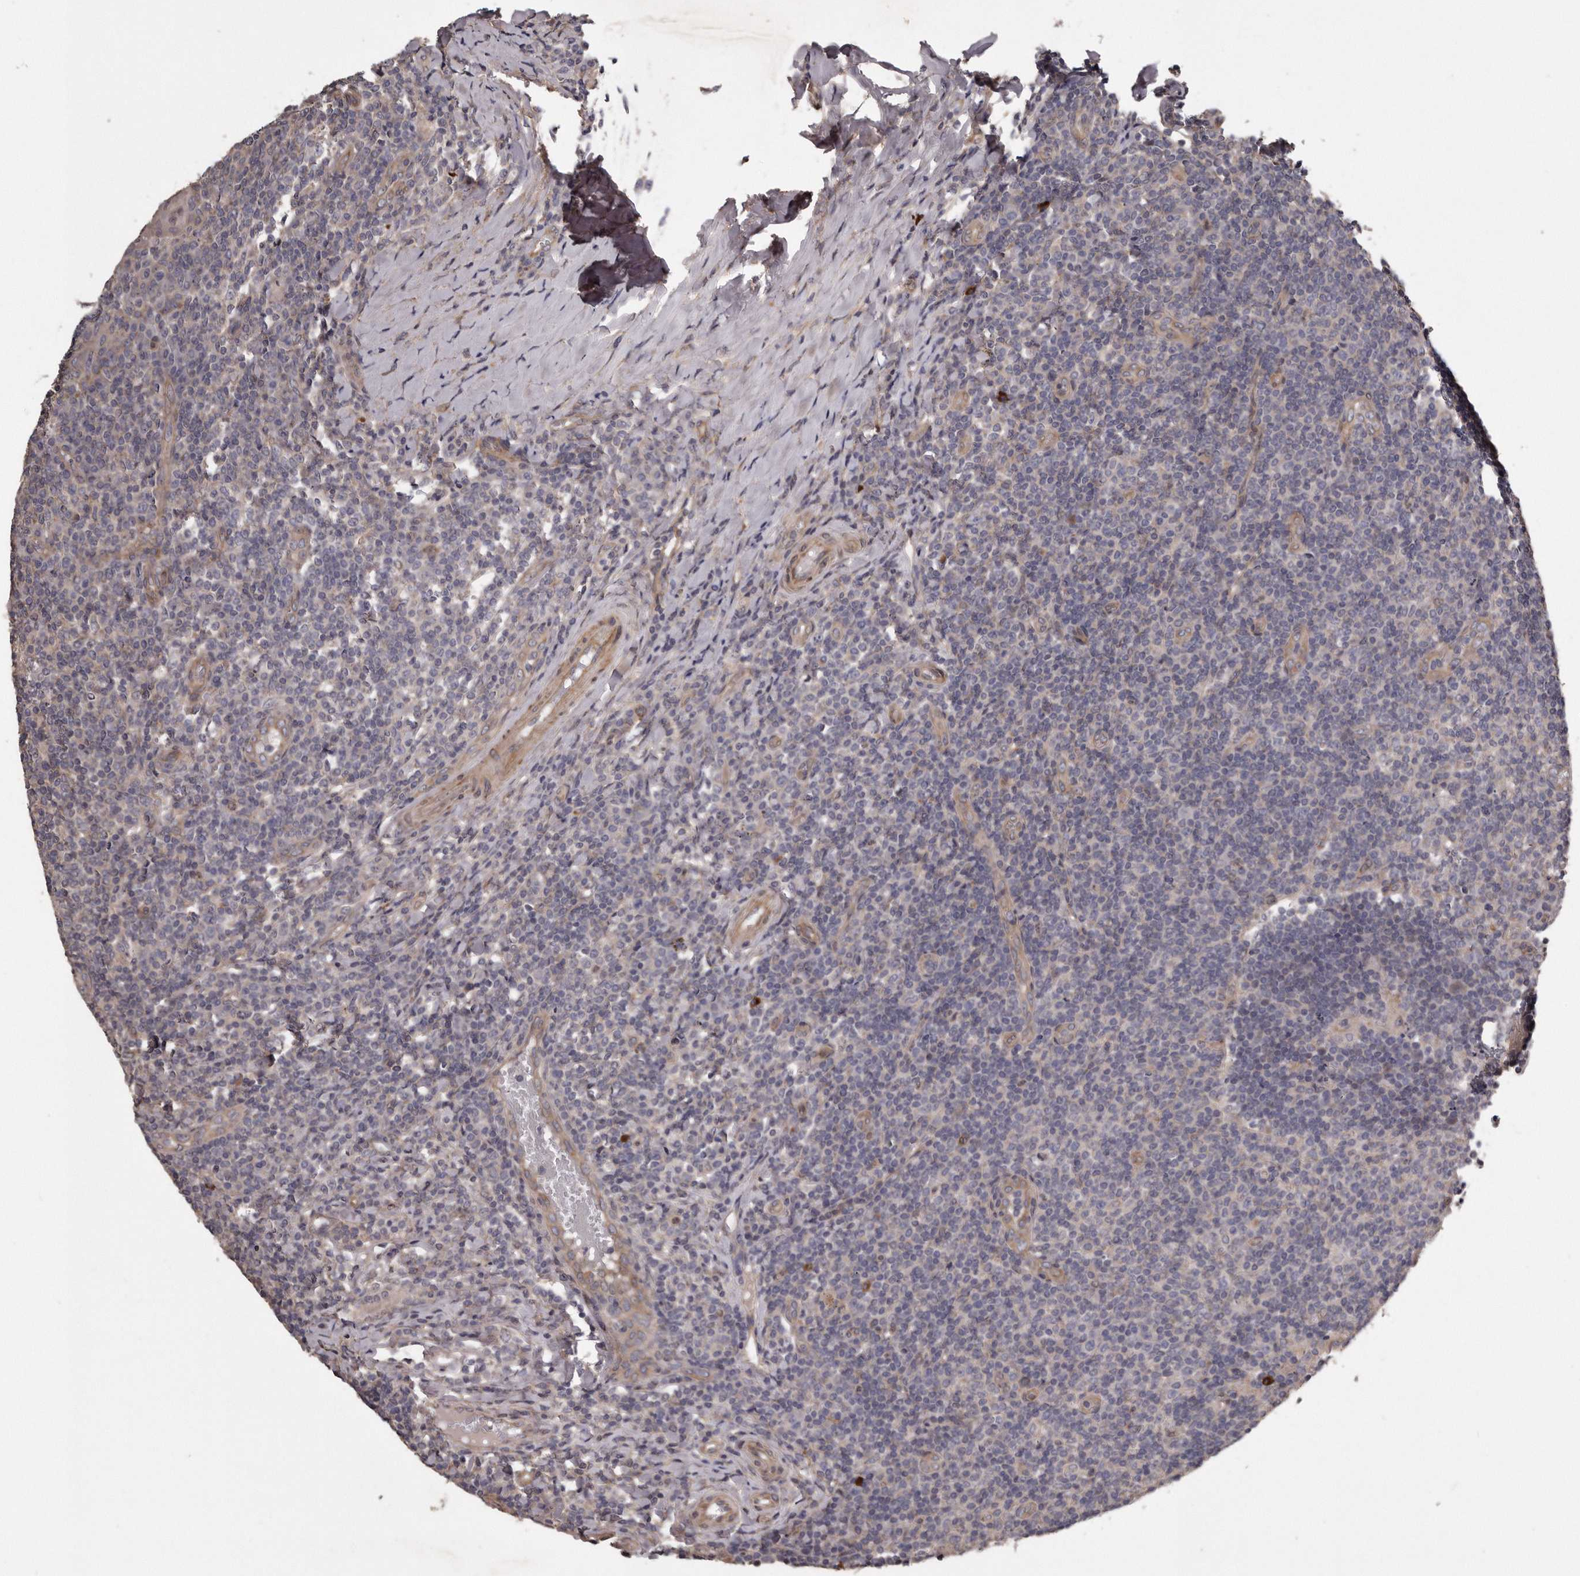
{"staining": {"intensity": "negative", "quantity": "none", "location": "none"}, "tissue": "tonsil", "cell_type": "Germinal center cells", "image_type": "normal", "snomed": [{"axis": "morphology", "description": "Normal tissue, NOS"}, {"axis": "topography", "description": "Tonsil"}], "caption": "Immunohistochemistry micrograph of benign tonsil: tonsil stained with DAB reveals no significant protein expression in germinal center cells. (DAB (3,3'-diaminobenzidine) IHC, high magnification).", "gene": "ARMCX1", "patient": {"sex": "female", "age": 19}}